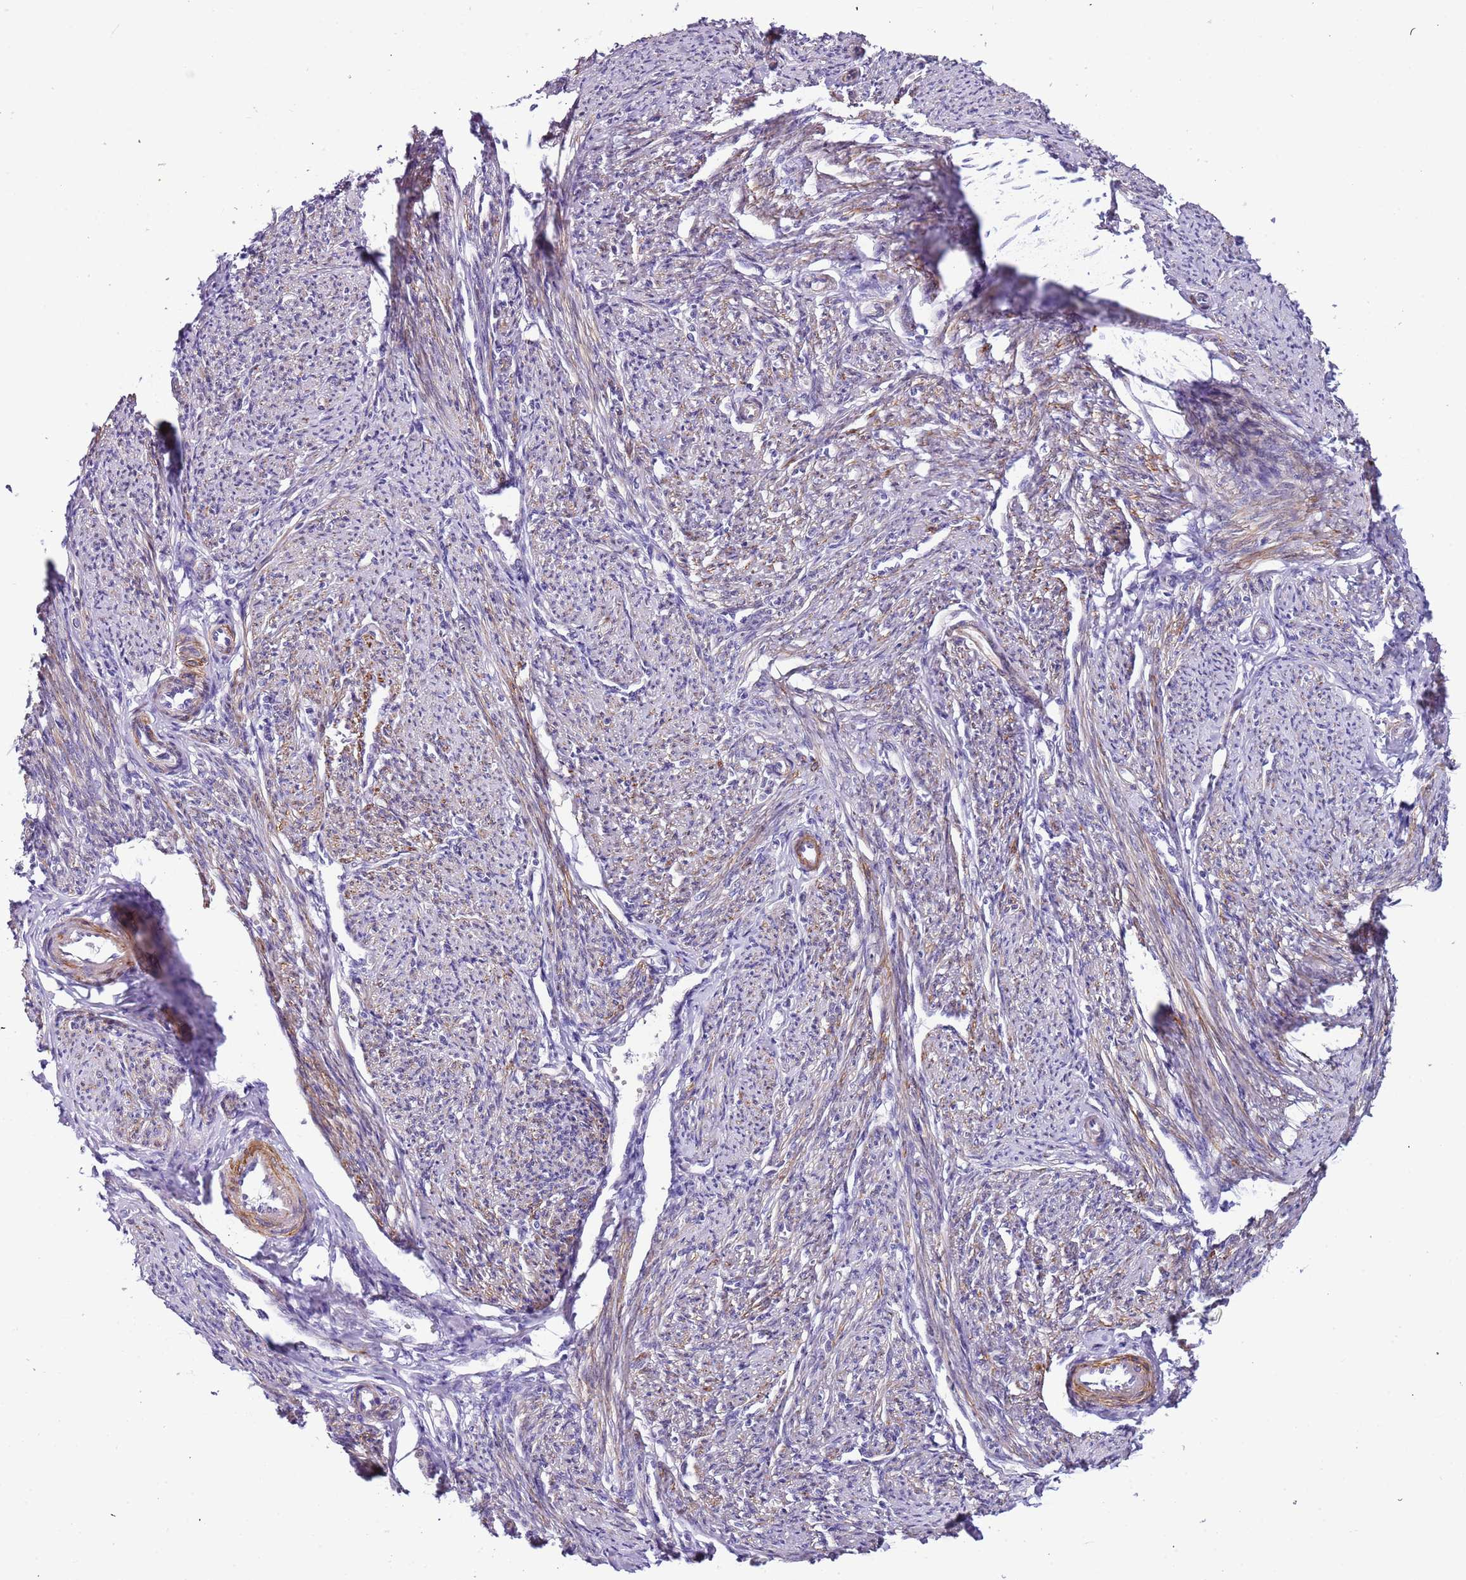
{"staining": {"intensity": "strong", "quantity": "25%-75%", "location": "cytoplasmic/membranous"}, "tissue": "smooth muscle", "cell_type": "Smooth muscle cells", "image_type": "normal", "snomed": [{"axis": "morphology", "description": "Normal tissue, NOS"}, {"axis": "topography", "description": "Smooth muscle"}, {"axis": "topography", "description": "Uterus"}], "caption": "An immunohistochemistry histopathology image of normal tissue is shown. Protein staining in brown labels strong cytoplasmic/membranous positivity in smooth muscle within smooth muscle cells. Immunohistochemistry (ihc) stains the protein of interest in brown and the nuclei are stained blue.", "gene": "PLEKHH1", "patient": {"sex": "female", "age": 59}}